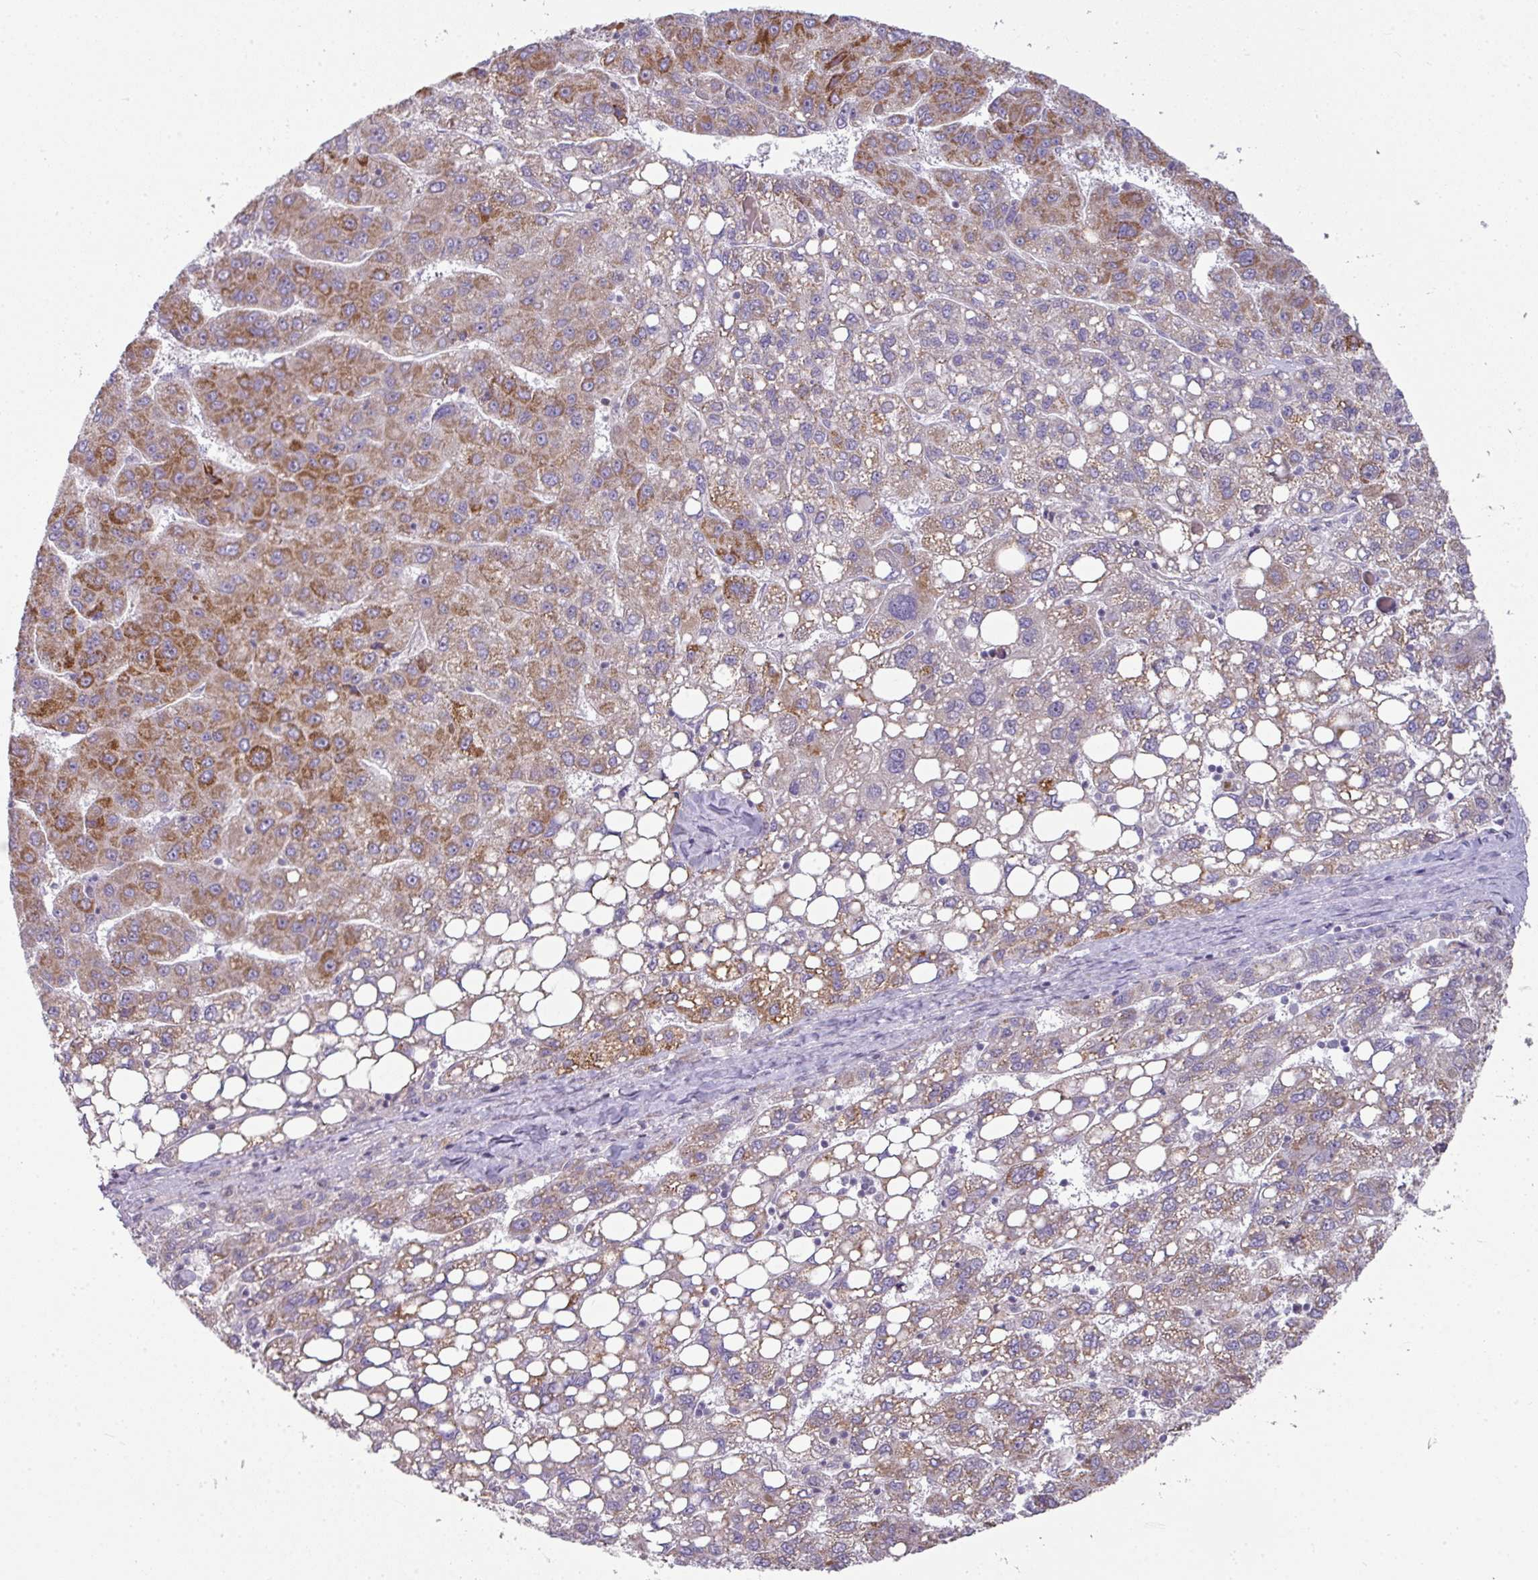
{"staining": {"intensity": "moderate", "quantity": ">75%", "location": "cytoplasmic/membranous"}, "tissue": "liver cancer", "cell_type": "Tumor cells", "image_type": "cancer", "snomed": [{"axis": "morphology", "description": "Carcinoma, Hepatocellular, NOS"}, {"axis": "topography", "description": "Liver"}], "caption": "Protein expression by immunohistochemistry displays moderate cytoplasmic/membranous staining in approximately >75% of tumor cells in liver cancer (hepatocellular carcinoma). The protein is stained brown, and the nuclei are stained in blue (DAB (3,3'-diaminobenzidine) IHC with brightfield microscopy, high magnification).", "gene": "STAT5A", "patient": {"sex": "female", "age": 82}}